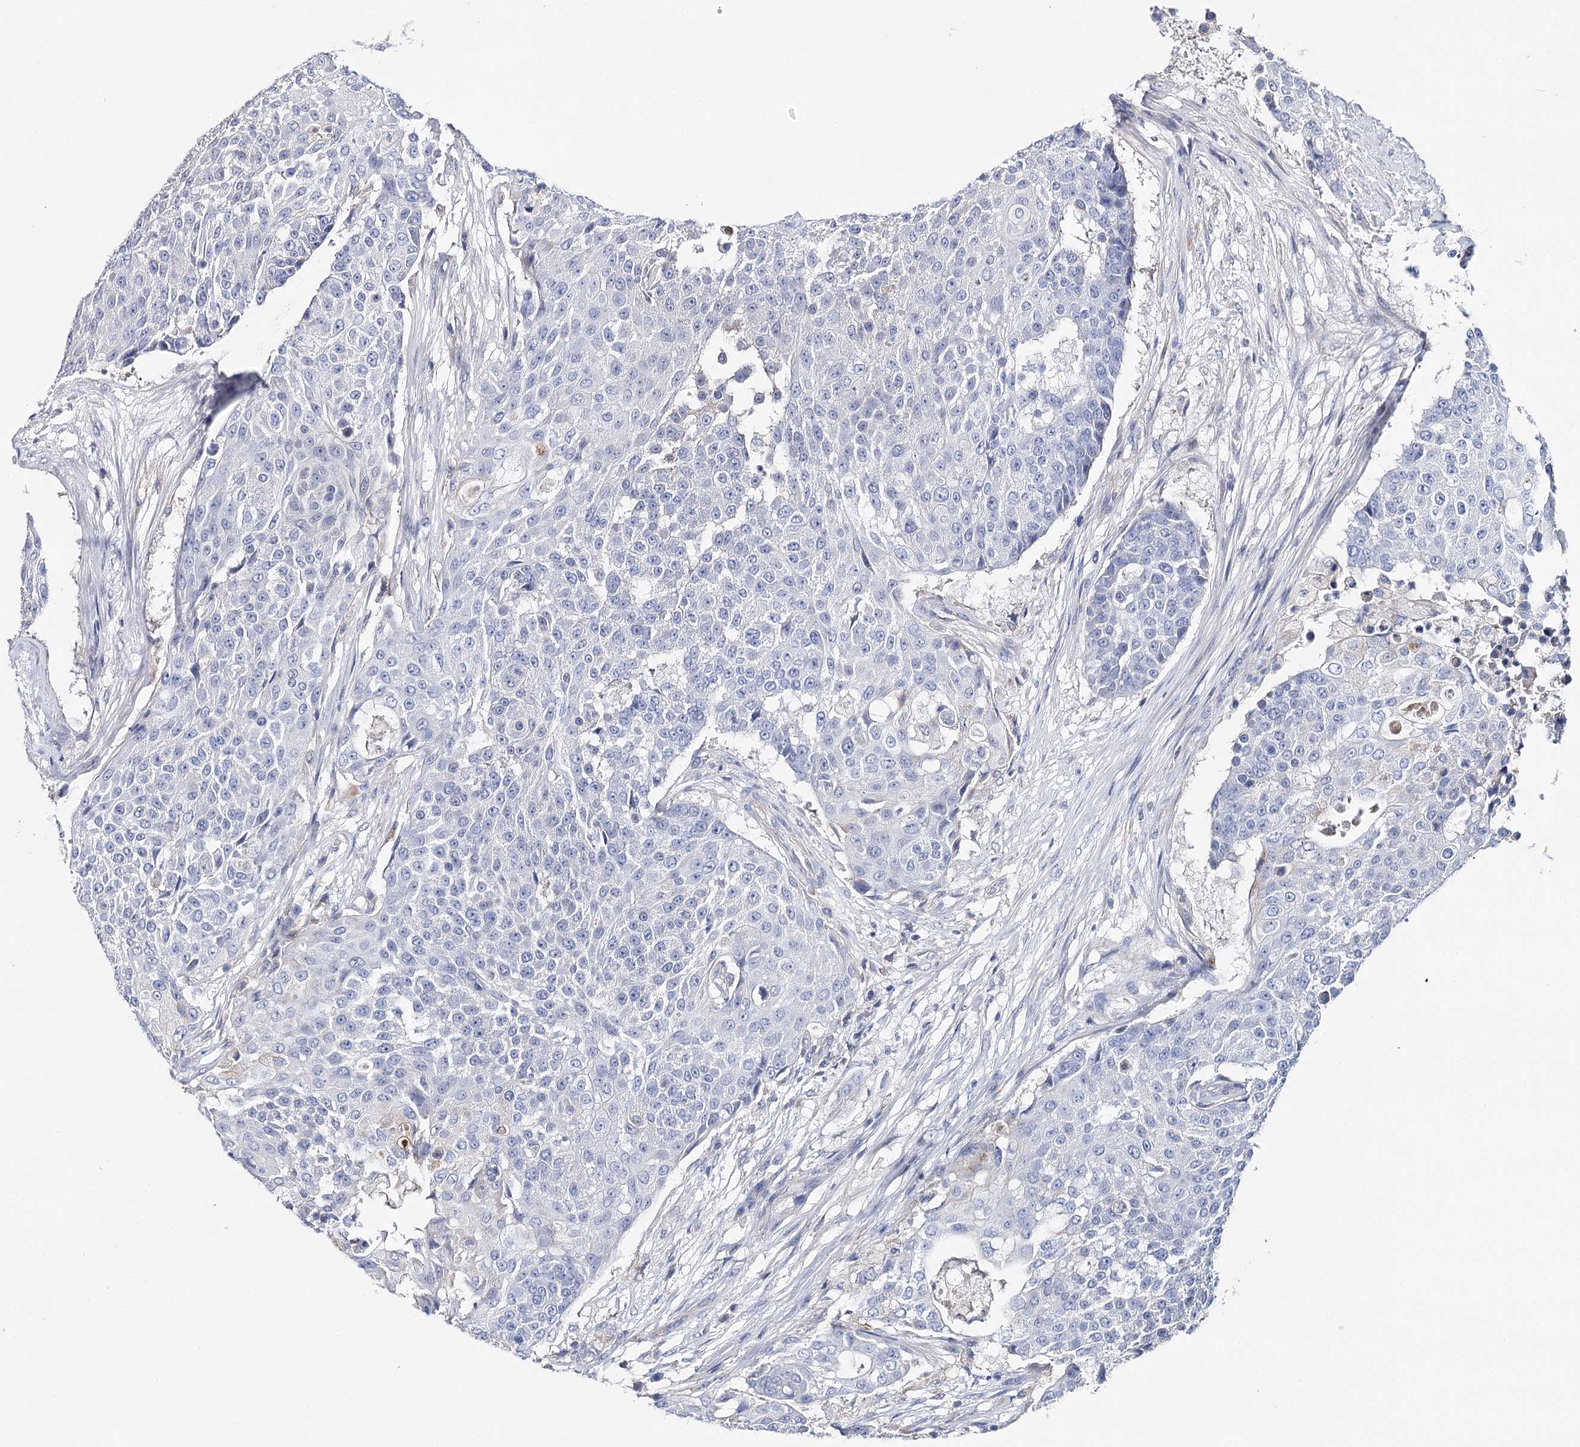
{"staining": {"intensity": "negative", "quantity": "none", "location": "none"}, "tissue": "urothelial cancer", "cell_type": "Tumor cells", "image_type": "cancer", "snomed": [{"axis": "morphology", "description": "Urothelial carcinoma, High grade"}, {"axis": "topography", "description": "Urinary bladder"}], "caption": "An image of urothelial carcinoma (high-grade) stained for a protein exhibits no brown staining in tumor cells.", "gene": "EPYC", "patient": {"sex": "female", "age": 63}}